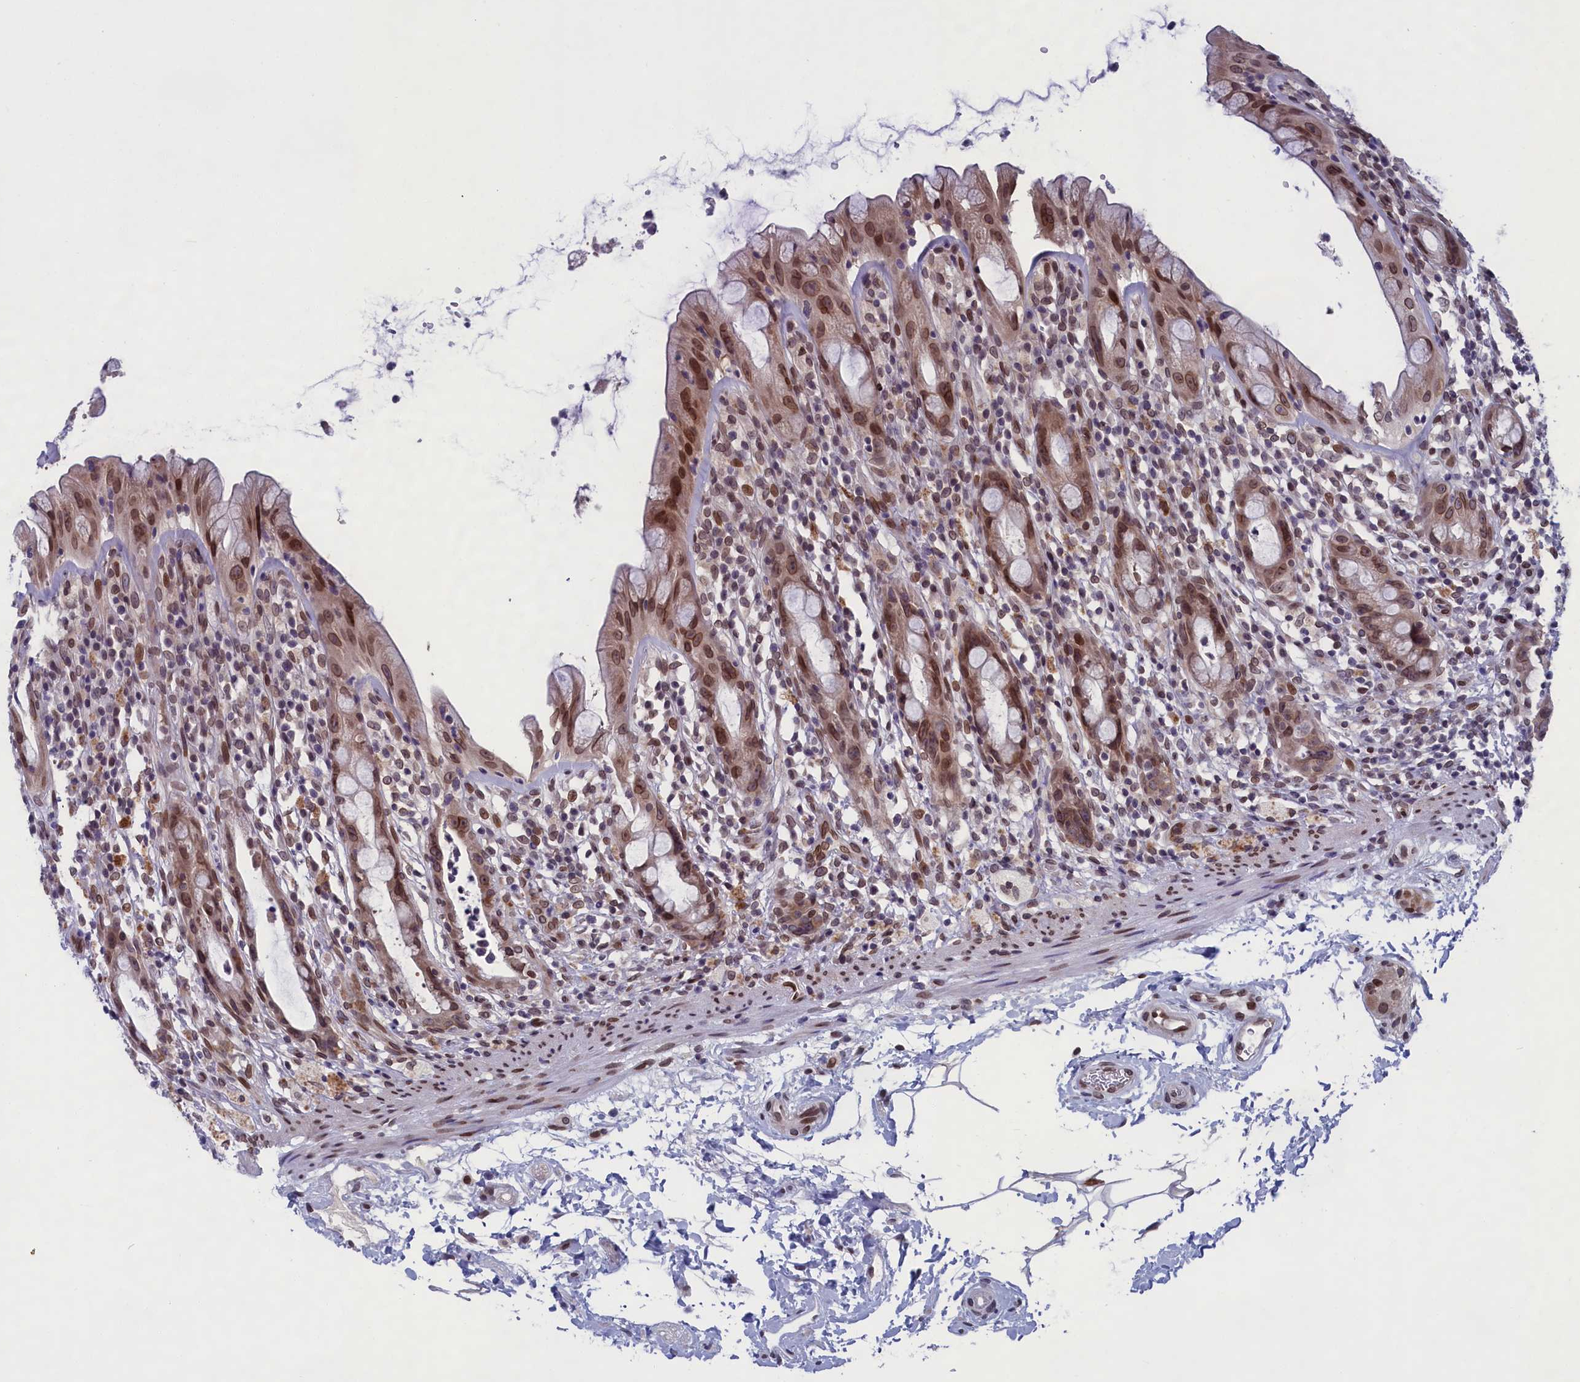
{"staining": {"intensity": "moderate", "quantity": ">75%", "location": "nuclear"}, "tissue": "rectum", "cell_type": "Glandular cells", "image_type": "normal", "snomed": [{"axis": "morphology", "description": "Normal tissue, NOS"}, {"axis": "topography", "description": "Rectum"}], "caption": "Protein staining by immunohistochemistry displays moderate nuclear staining in approximately >75% of glandular cells in benign rectum. (IHC, brightfield microscopy, high magnification).", "gene": "GPSM1", "patient": {"sex": "male", "age": 44}}